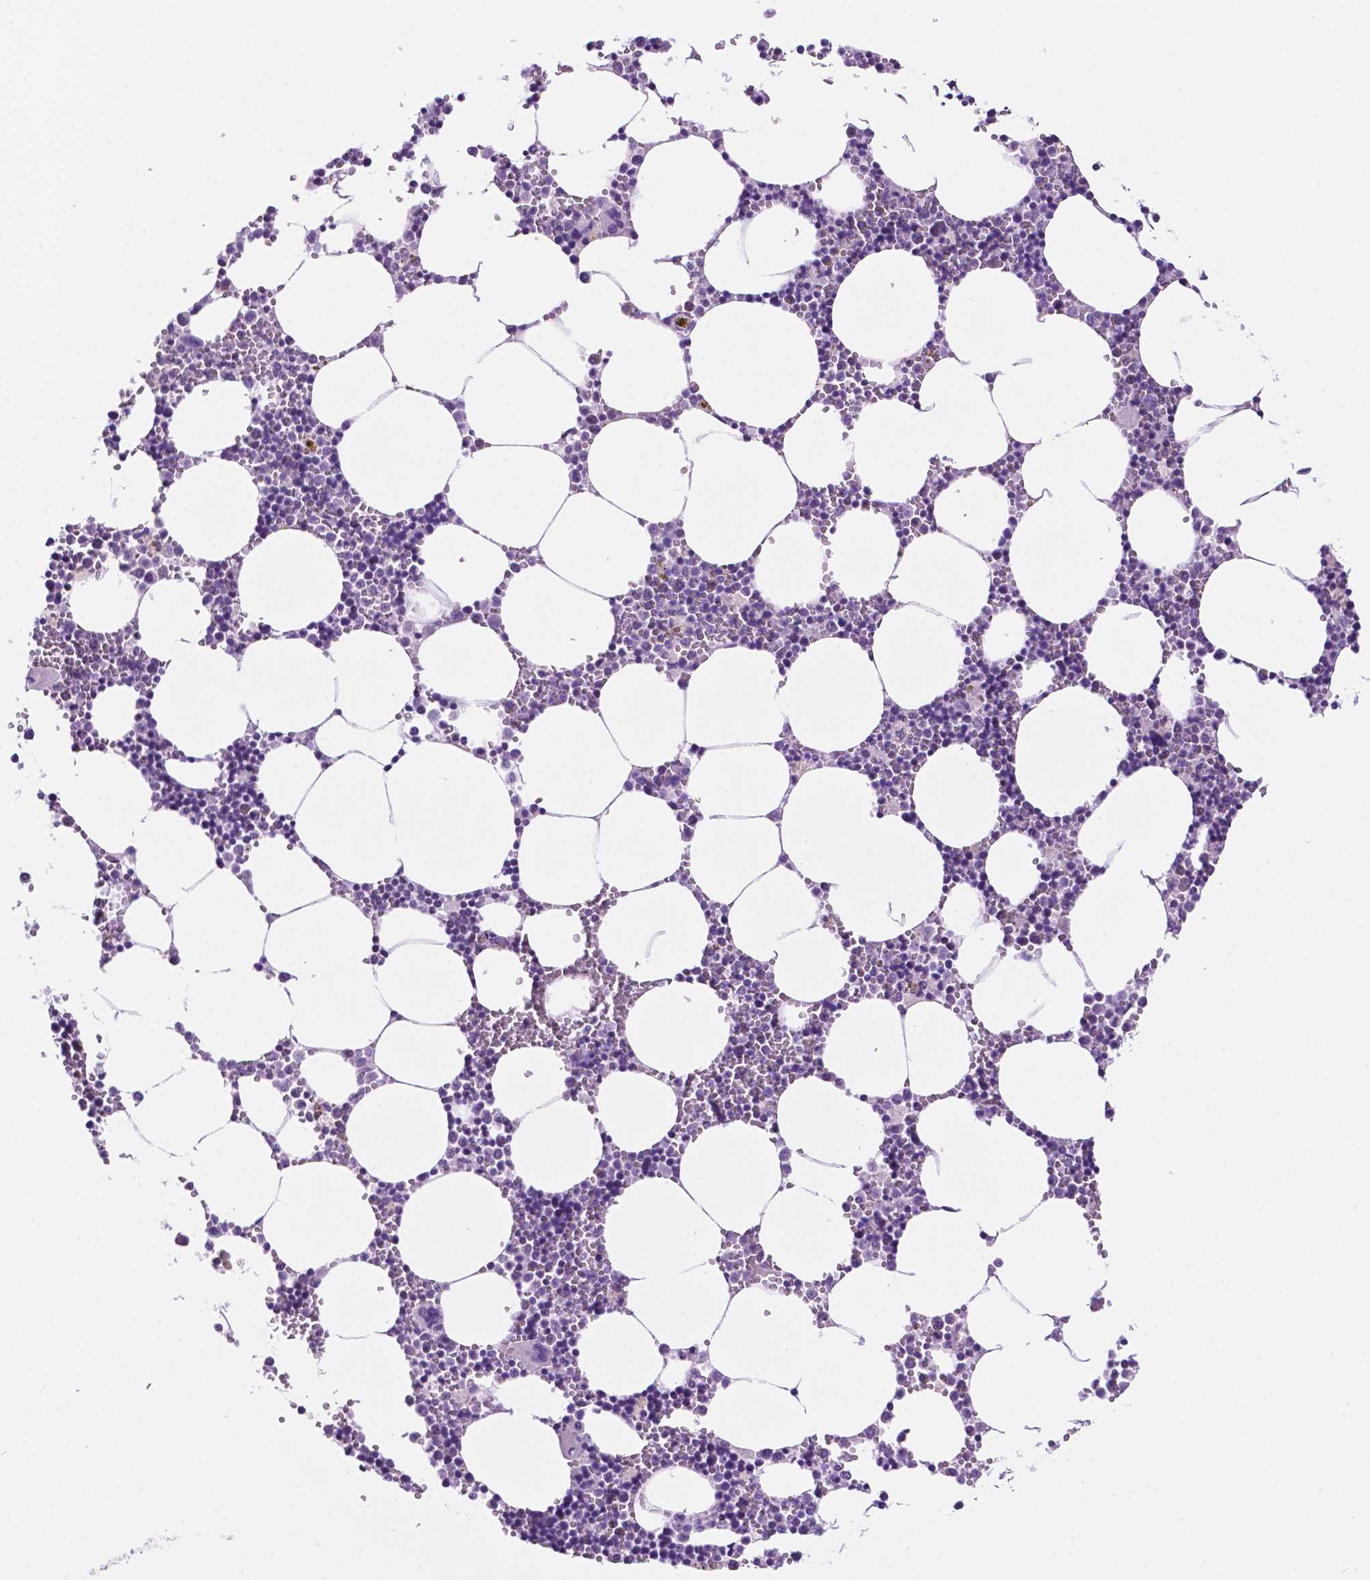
{"staining": {"intensity": "negative", "quantity": "none", "location": "none"}, "tissue": "bone marrow", "cell_type": "Hematopoietic cells", "image_type": "normal", "snomed": [{"axis": "morphology", "description": "Normal tissue, NOS"}, {"axis": "topography", "description": "Bone marrow"}], "caption": "Bone marrow stained for a protein using immunohistochemistry (IHC) displays no staining hematopoietic cells.", "gene": "TACSTD2", "patient": {"sex": "male", "age": 54}}